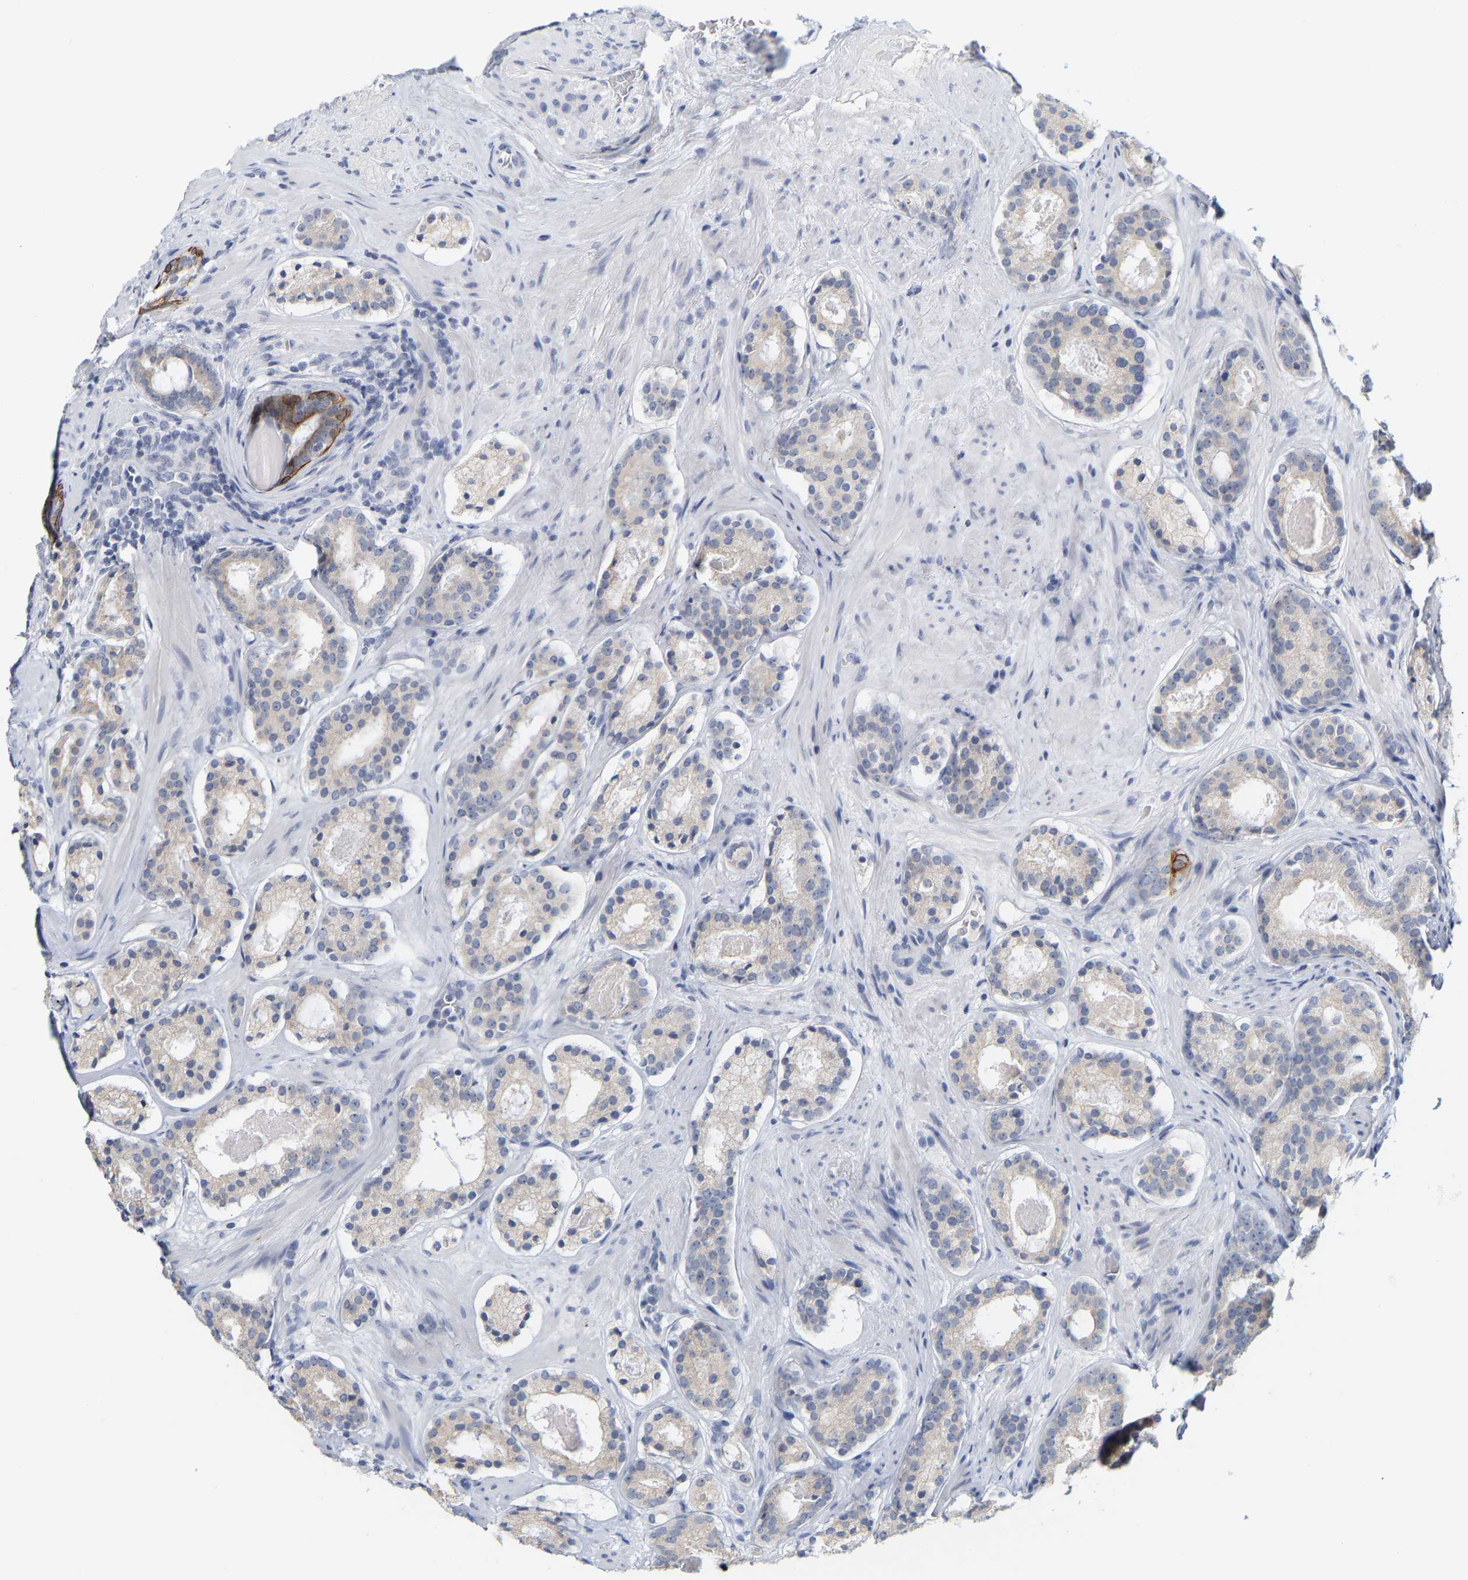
{"staining": {"intensity": "negative", "quantity": "none", "location": "none"}, "tissue": "prostate cancer", "cell_type": "Tumor cells", "image_type": "cancer", "snomed": [{"axis": "morphology", "description": "Adenocarcinoma, Low grade"}, {"axis": "topography", "description": "Prostate"}], "caption": "Tumor cells are negative for brown protein staining in adenocarcinoma (low-grade) (prostate). (DAB (3,3'-diaminobenzidine) immunohistochemistry with hematoxylin counter stain).", "gene": "KRT76", "patient": {"sex": "male", "age": 69}}